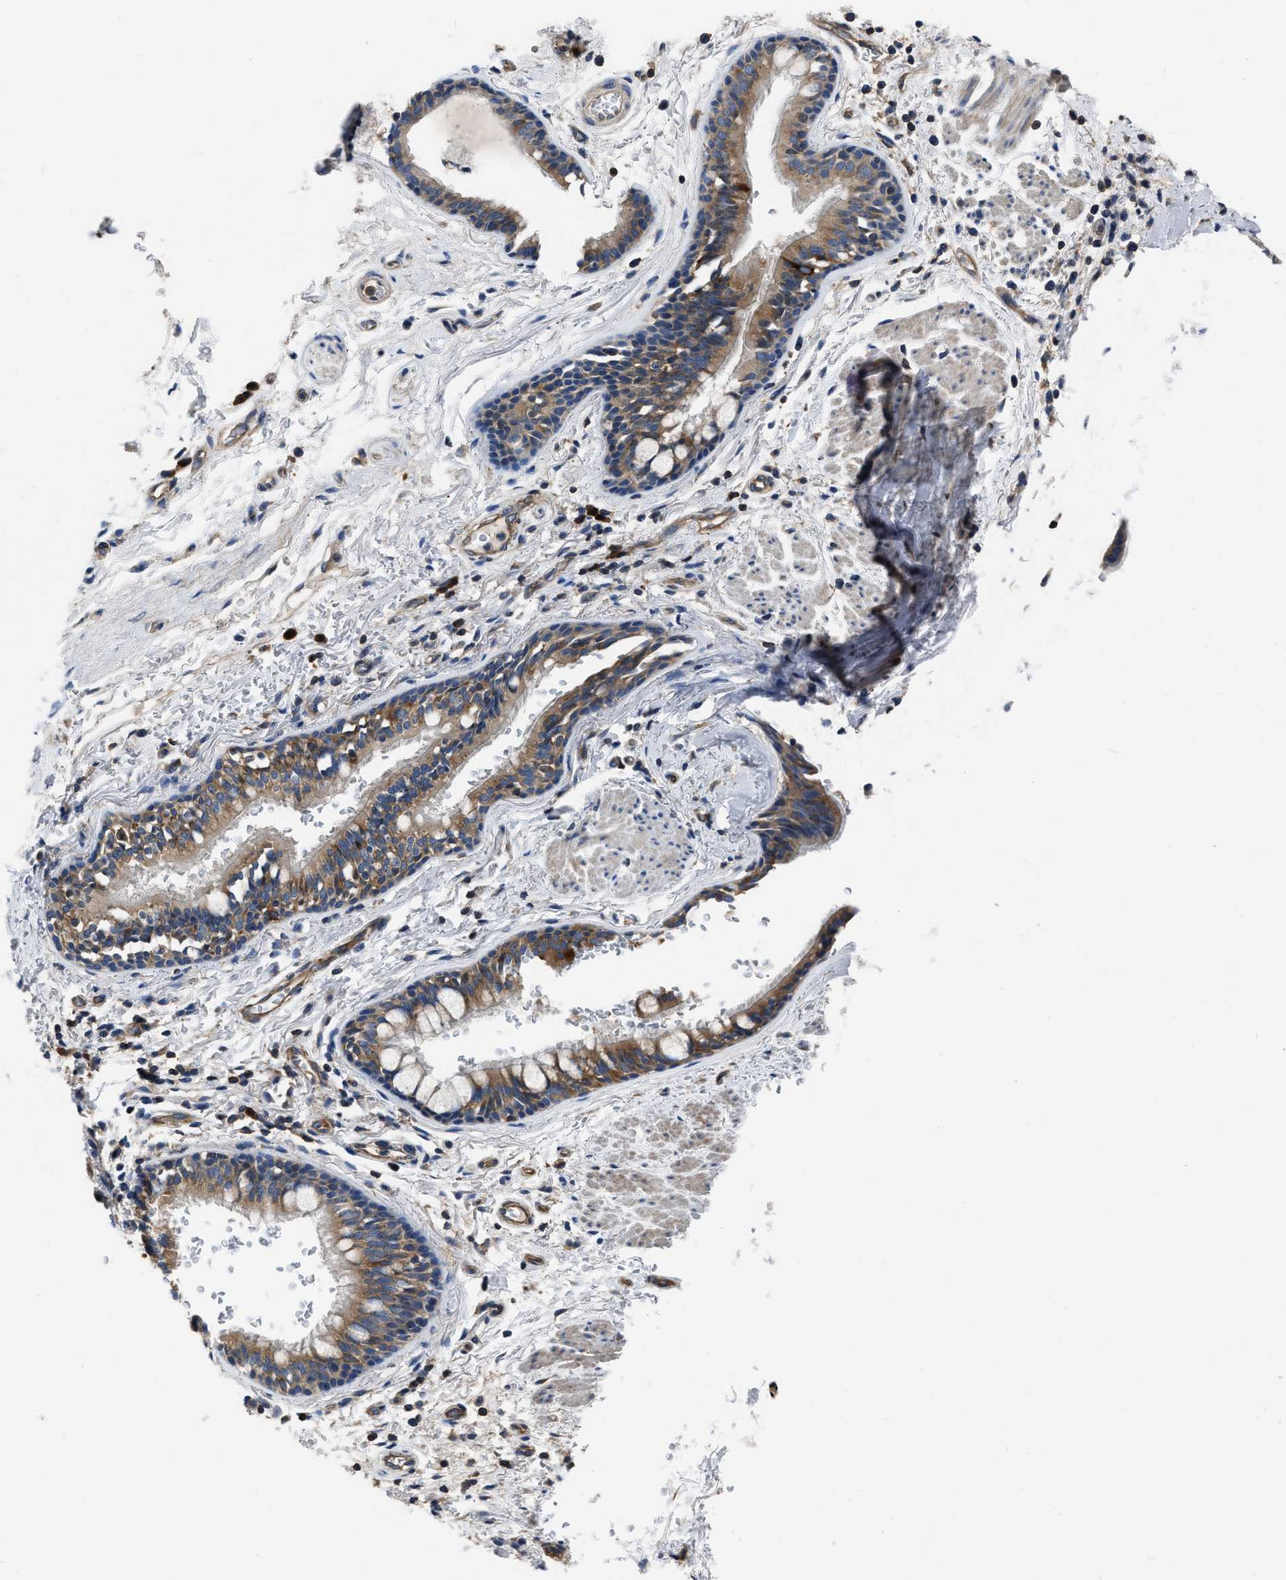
{"staining": {"intensity": "moderate", "quantity": ">75%", "location": "cytoplasmic/membranous"}, "tissue": "bronchus", "cell_type": "Respiratory epithelial cells", "image_type": "normal", "snomed": [{"axis": "morphology", "description": "Normal tissue, NOS"}, {"axis": "topography", "description": "Cartilage tissue"}], "caption": "Normal bronchus was stained to show a protein in brown. There is medium levels of moderate cytoplasmic/membranous positivity in about >75% of respiratory epithelial cells. Ihc stains the protein of interest in brown and the nuclei are stained blue.", "gene": "YARS1", "patient": {"sex": "female", "age": 63}}